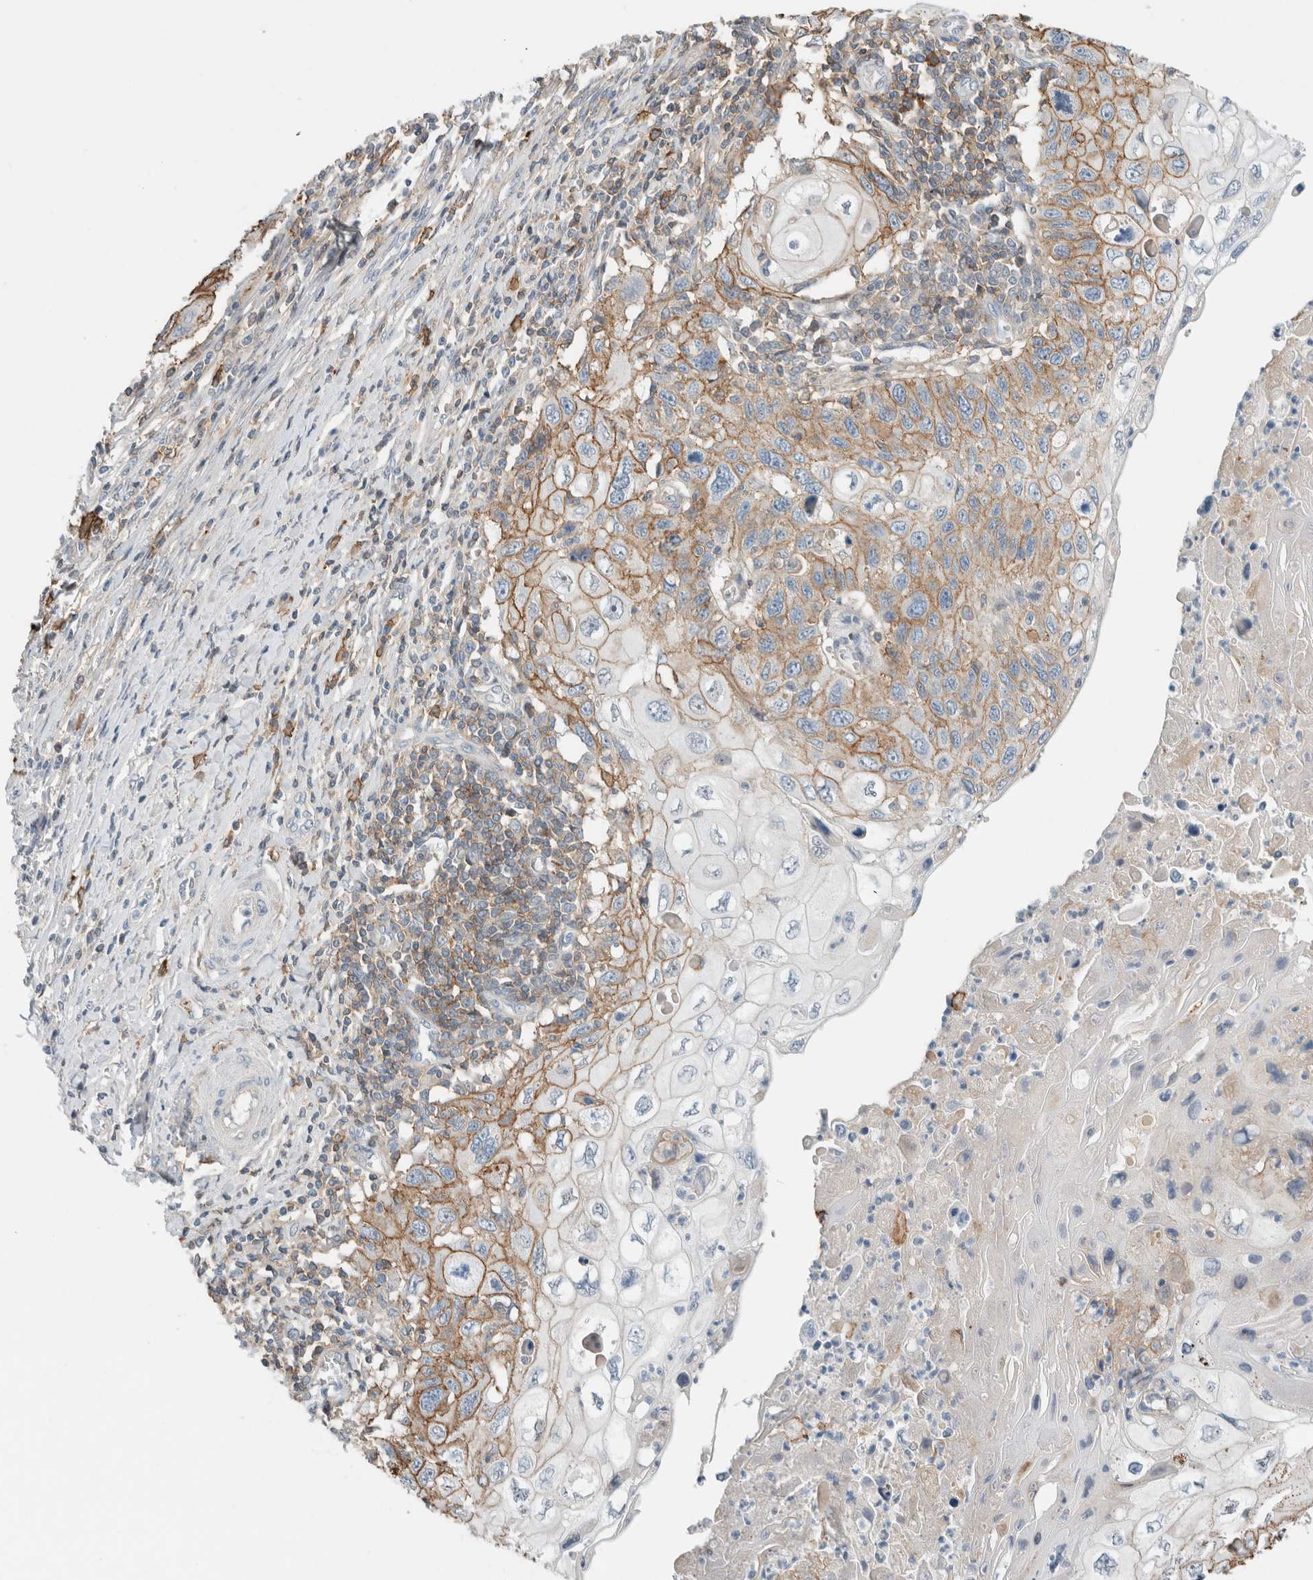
{"staining": {"intensity": "moderate", "quantity": "25%-75%", "location": "cytoplasmic/membranous"}, "tissue": "cervical cancer", "cell_type": "Tumor cells", "image_type": "cancer", "snomed": [{"axis": "morphology", "description": "Squamous cell carcinoma, NOS"}, {"axis": "topography", "description": "Cervix"}], "caption": "Squamous cell carcinoma (cervical) stained with a brown dye exhibits moderate cytoplasmic/membranous positive expression in about 25%-75% of tumor cells.", "gene": "ERCC6L2", "patient": {"sex": "female", "age": 70}}